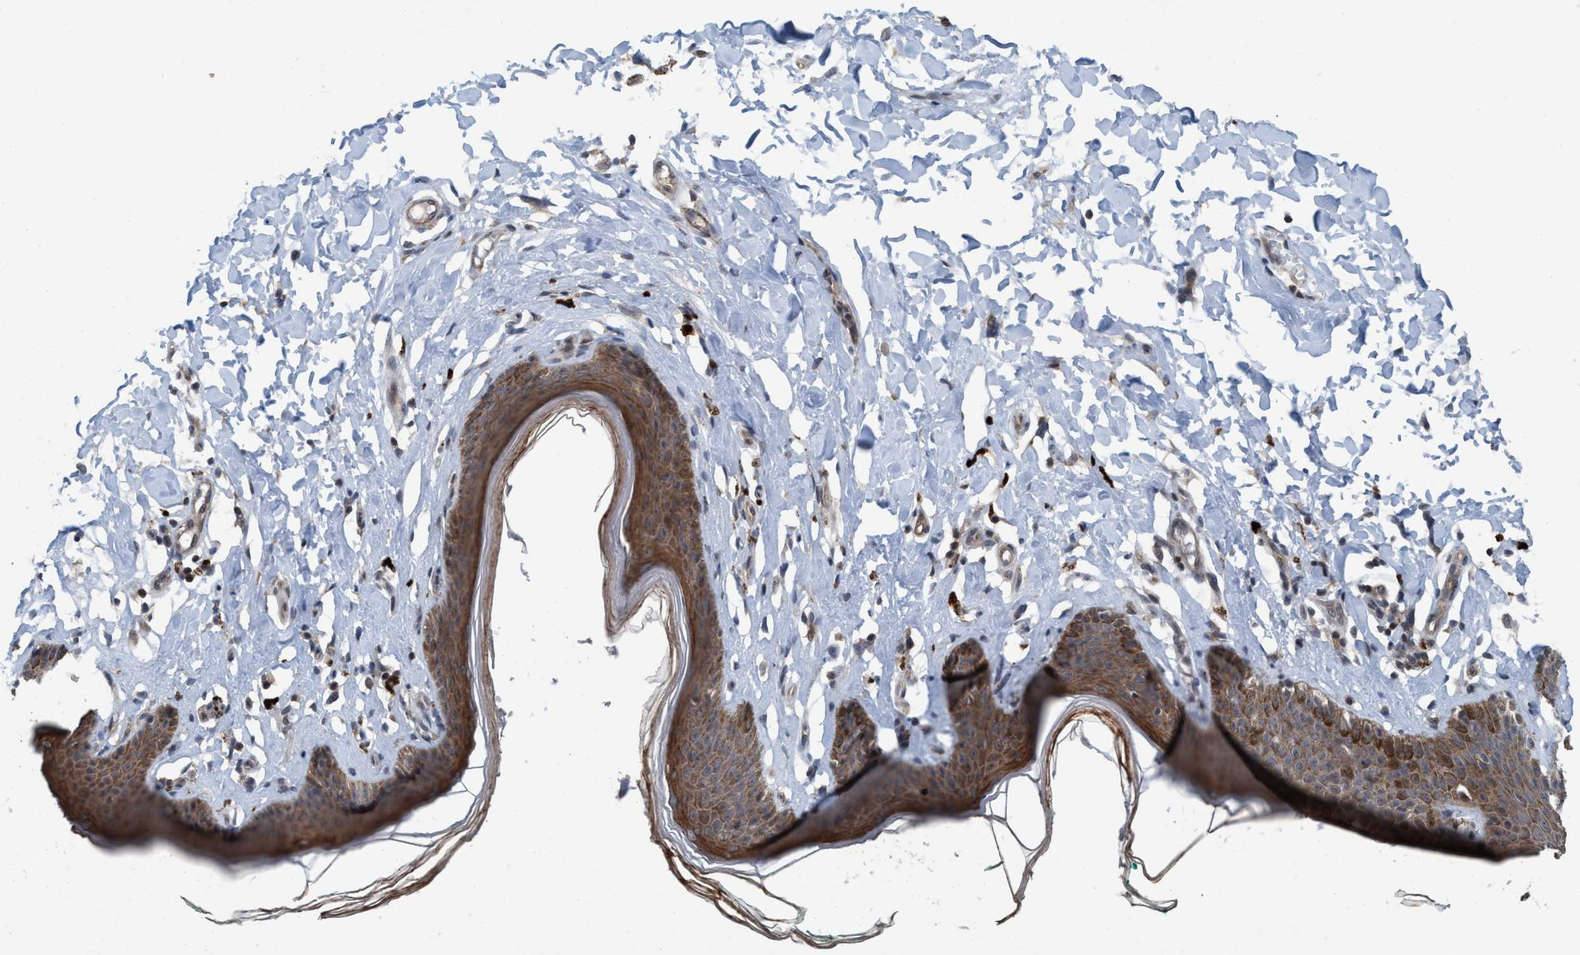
{"staining": {"intensity": "moderate", "quantity": ">75%", "location": "cytoplasmic/membranous"}, "tissue": "skin", "cell_type": "Epidermal cells", "image_type": "normal", "snomed": [{"axis": "morphology", "description": "Normal tissue, NOS"}, {"axis": "topography", "description": "Vulva"}], "caption": "Protein staining displays moderate cytoplasmic/membranous staining in approximately >75% of epidermal cells in benign skin. The staining was performed using DAB, with brown indicating positive protein expression. Nuclei are stained blue with hematoxylin.", "gene": "NISCH", "patient": {"sex": "female", "age": 66}}